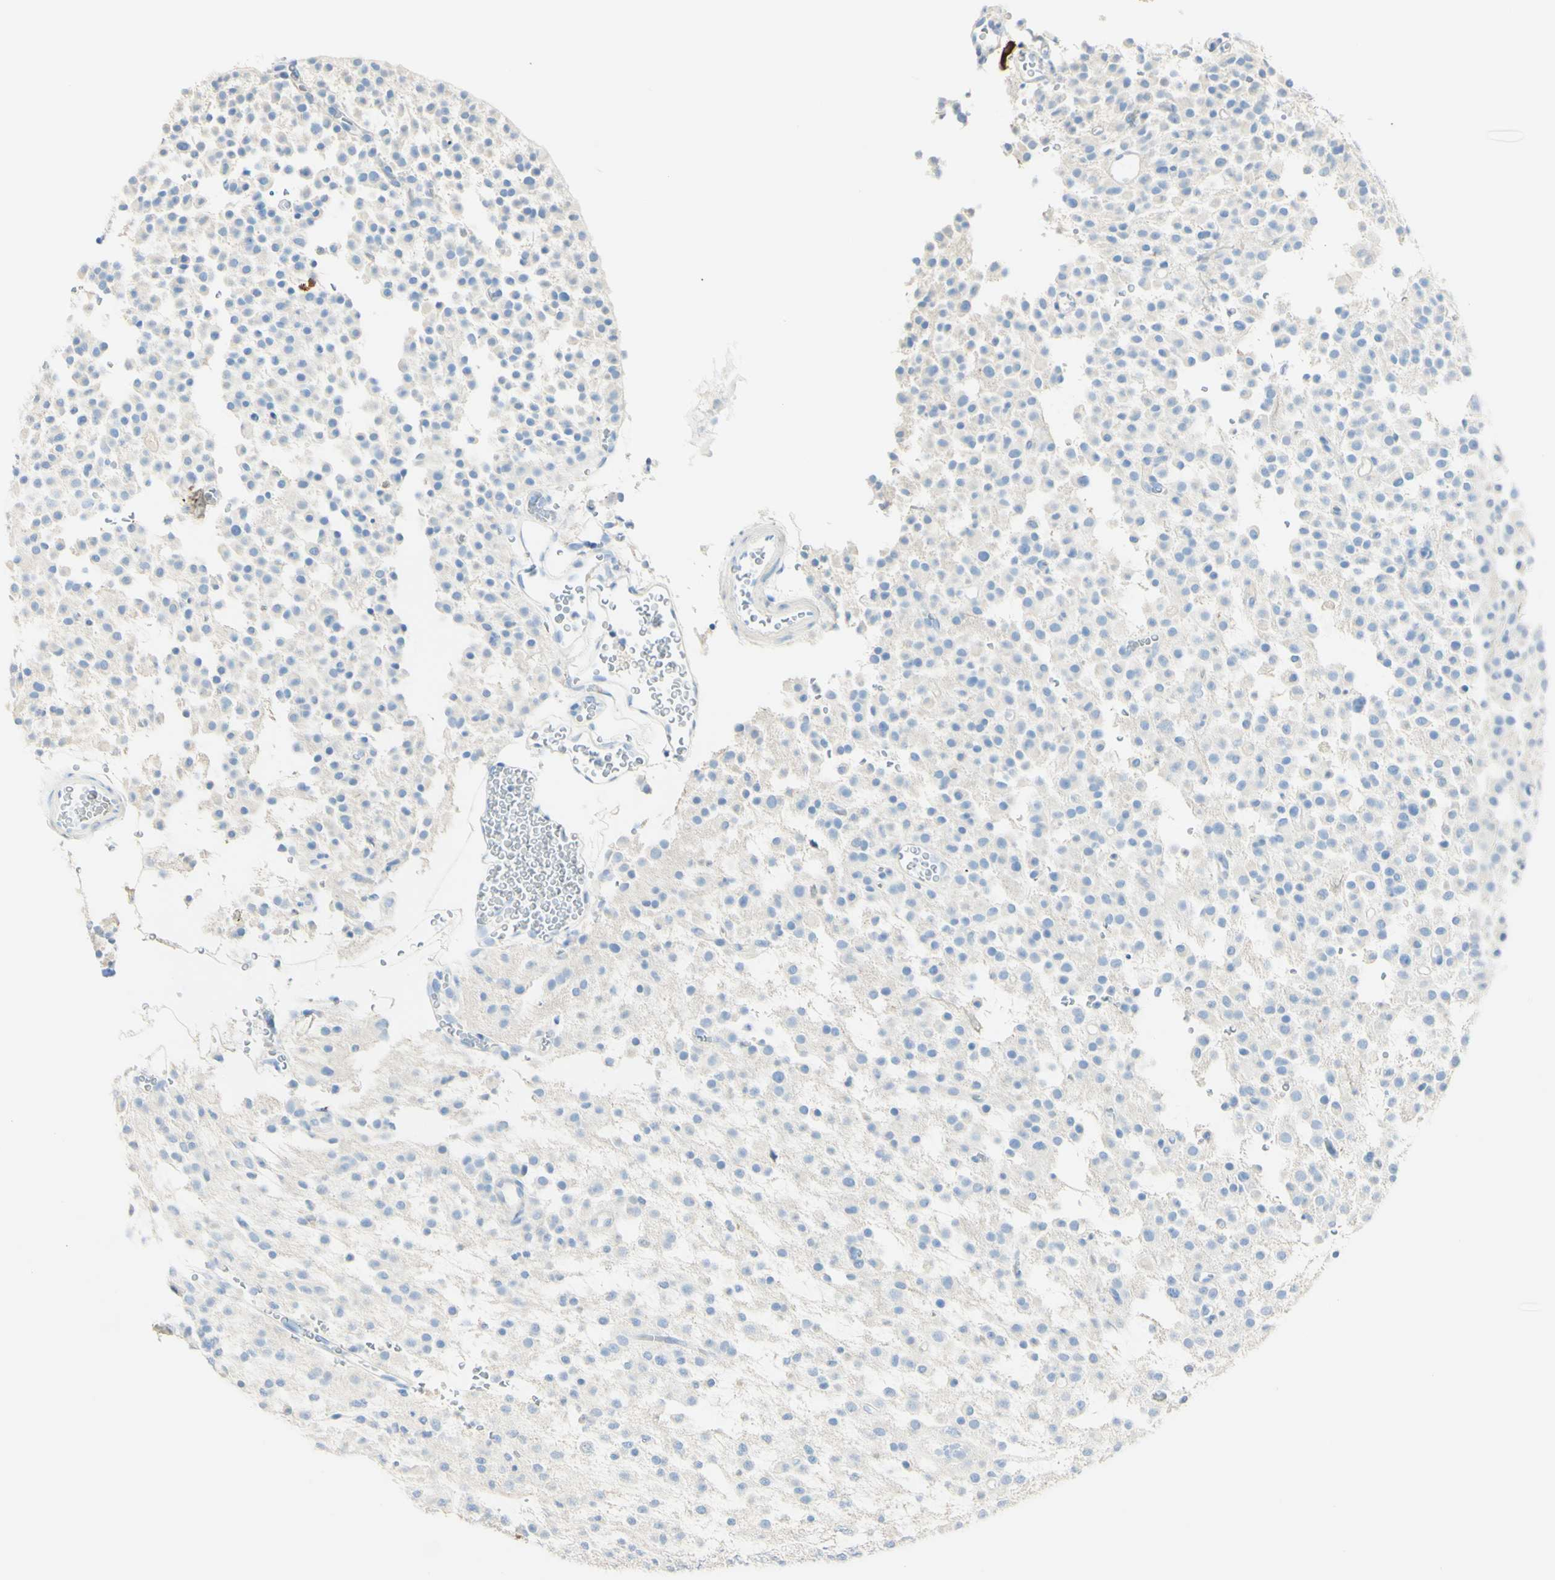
{"staining": {"intensity": "negative", "quantity": "none", "location": "none"}, "tissue": "glioma", "cell_type": "Tumor cells", "image_type": "cancer", "snomed": [{"axis": "morphology", "description": "Glioma, malignant, Low grade"}, {"axis": "topography", "description": "Brain"}], "caption": "High power microscopy micrograph of an immunohistochemistry micrograph of malignant low-grade glioma, revealing no significant expression in tumor cells. (DAB IHC visualized using brightfield microscopy, high magnification).", "gene": "PIGR", "patient": {"sex": "male", "age": 38}}